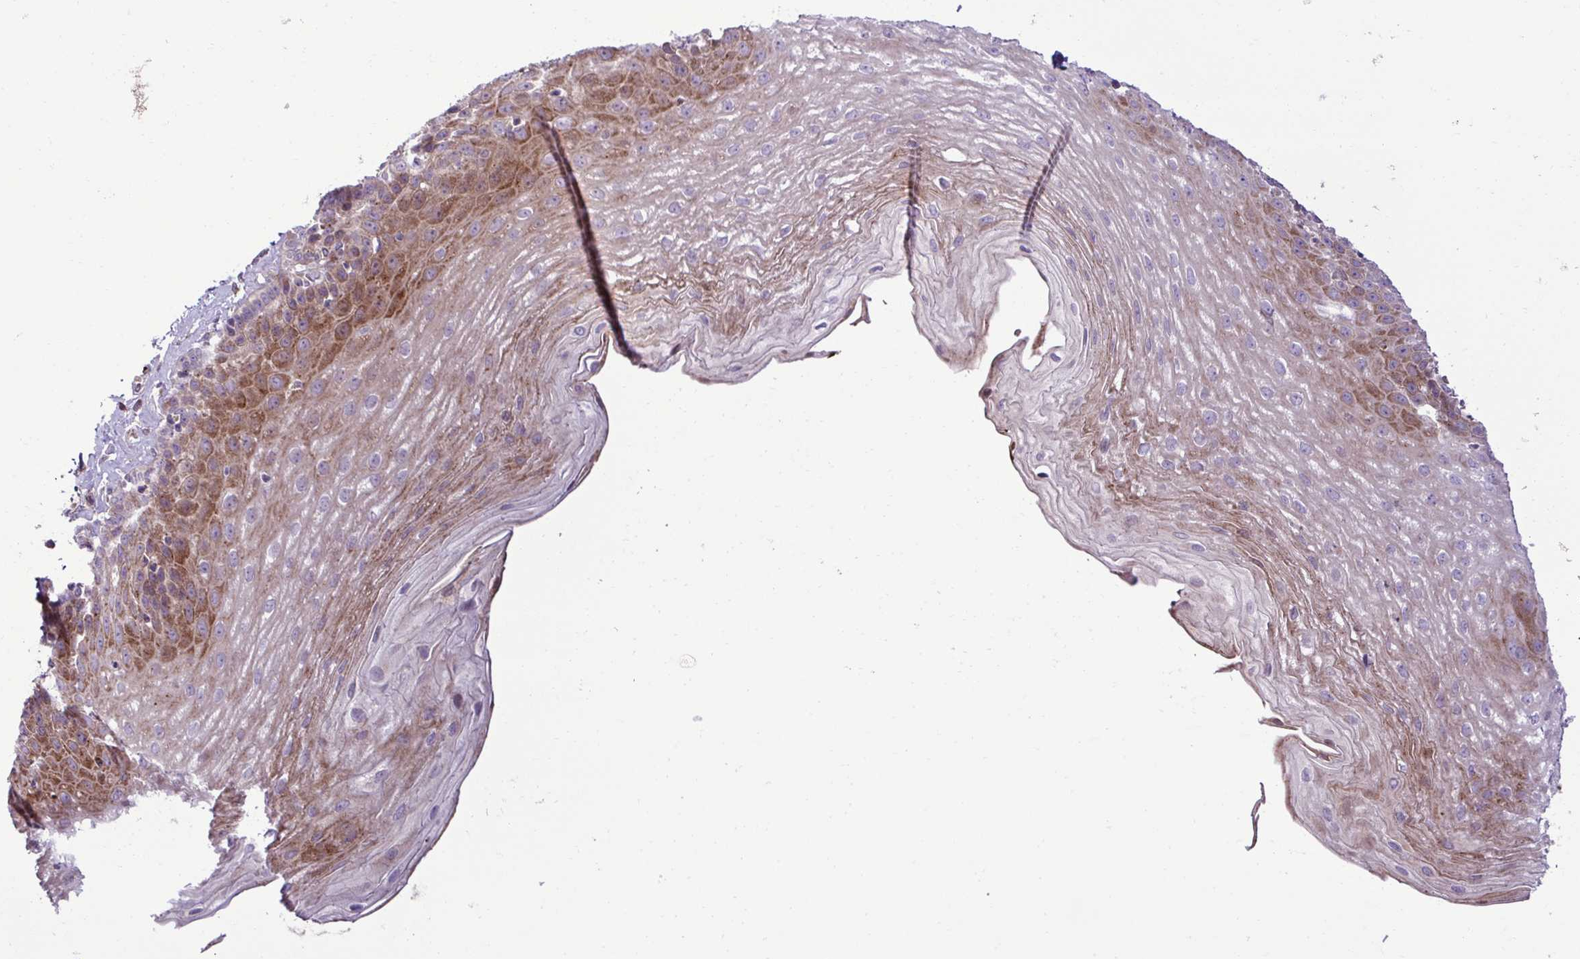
{"staining": {"intensity": "moderate", "quantity": "25%-75%", "location": "cytoplasmic/membranous"}, "tissue": "esophagus", "cell_type": "Squamous epithelial cells", "image_type": "normal", "snomed": [{"axis": "morphology", "description": "Normal tissue, NOS"}, {"axis": "topography", "description": "Esophagus"}], "caption": "Benign esophagus exhibits moderate cytoplasmic/membranous expression in approximately 25%-75% of squamous epithelial cells, visualized by immunohistochemistry. (DAB (3,3'-diaminobenzidine) IHC, brown staining for protein, blue staining for nuclei).", "gene": "LIMS1", "patient": {"sex": "female", "age": 81}}